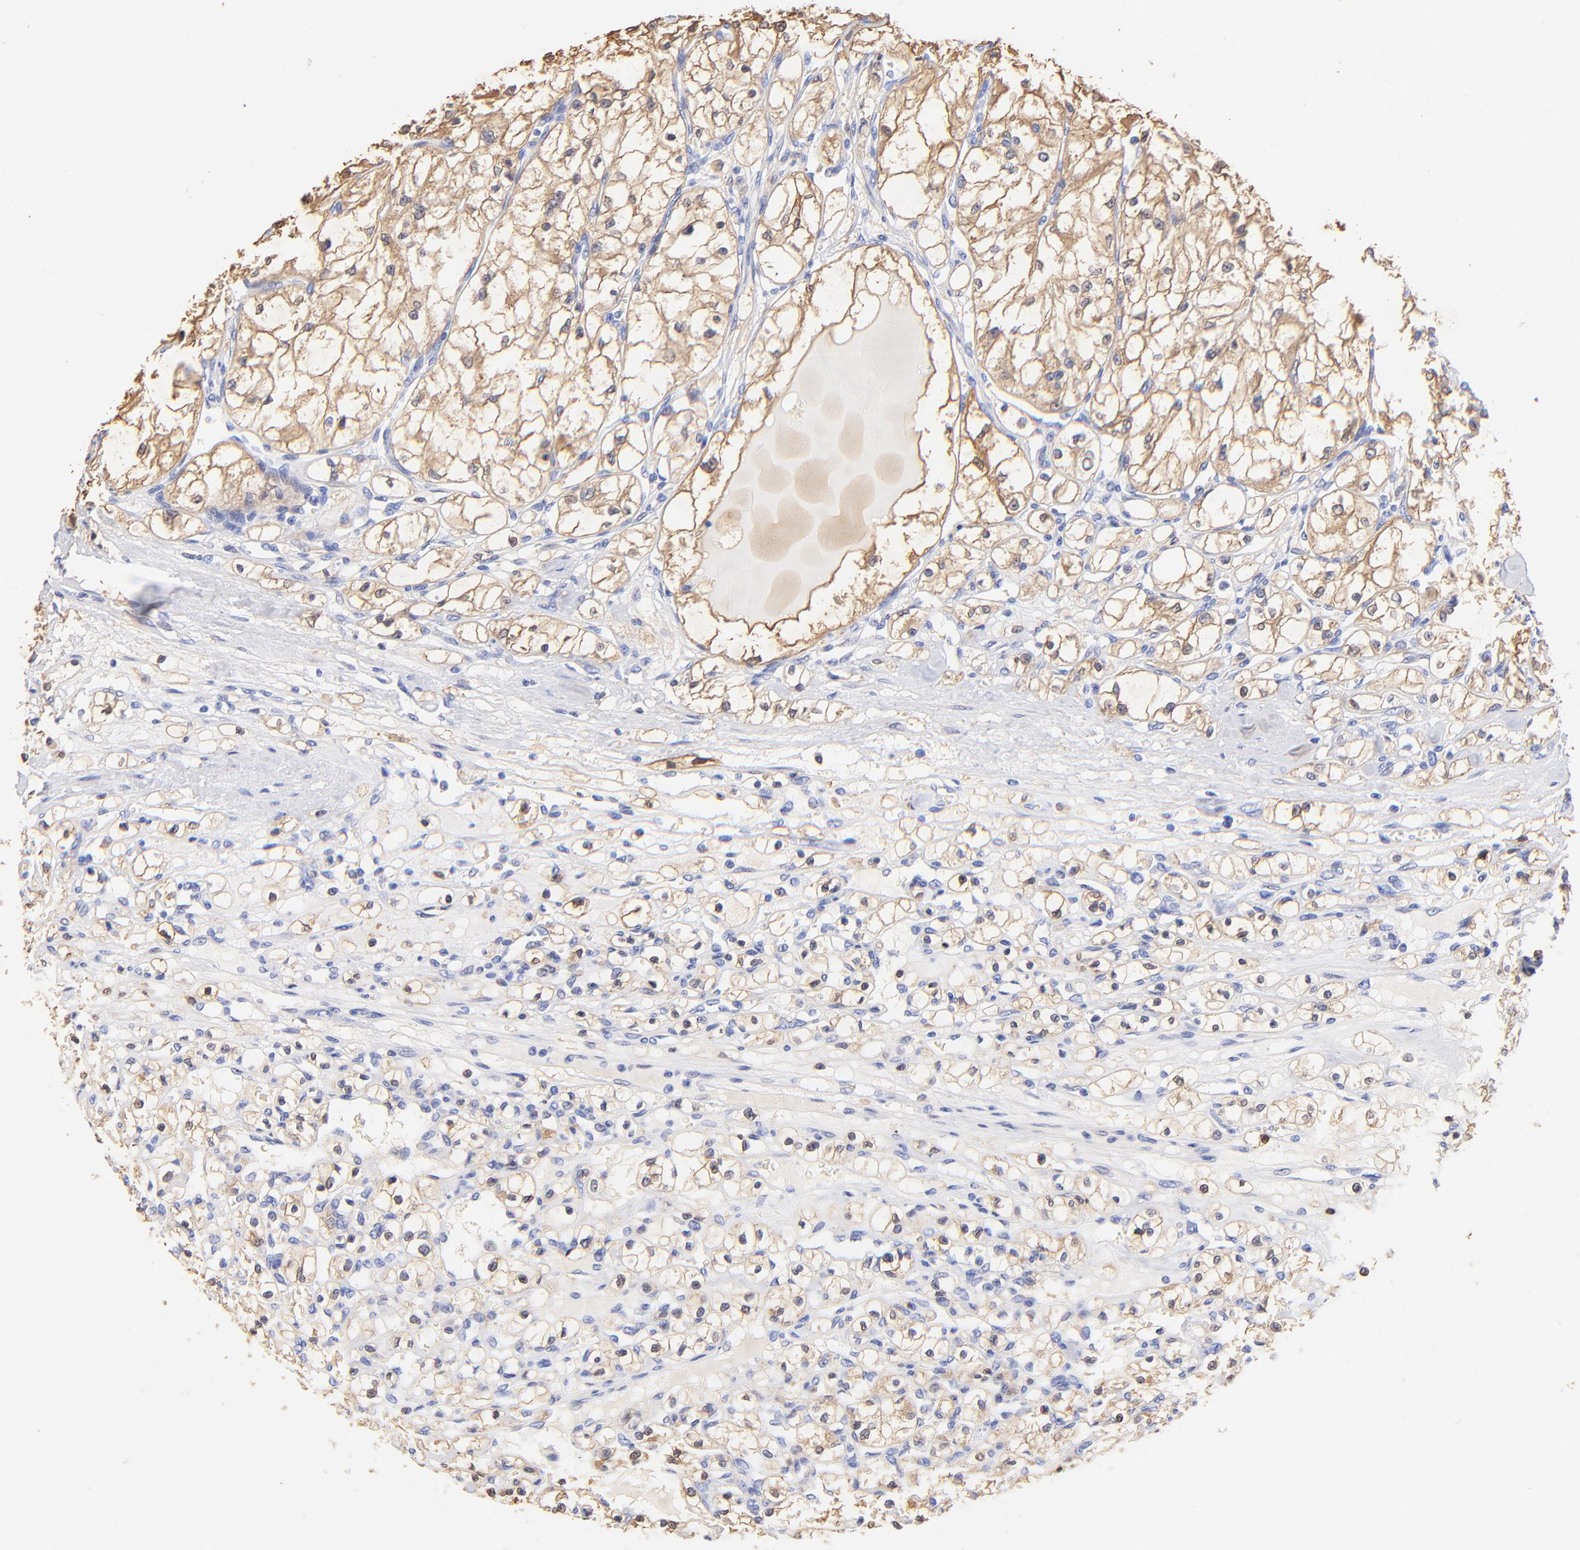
{"staining": {"intensity": "weak", "quantity": ">75%", "location": "cytoplasmic/membranous"}, "tissue": "renal cancer", "cell_type": "Tumor cells", "image_type": "cancer", "snomed": [{"axis": "morphology", "description": "Adenocarcinoma, NOS"}, {"axis": "topography", "description": "Kidney"}], "caption": "This histopathology image shows IHC staining of renal cancer (adenocarcinoma), with low weak cytoplasmic/membranous staining in about >75% of tumor cells.", "gene": "ALDH1A1", "patient": {"sex": "male", "age": 61}}